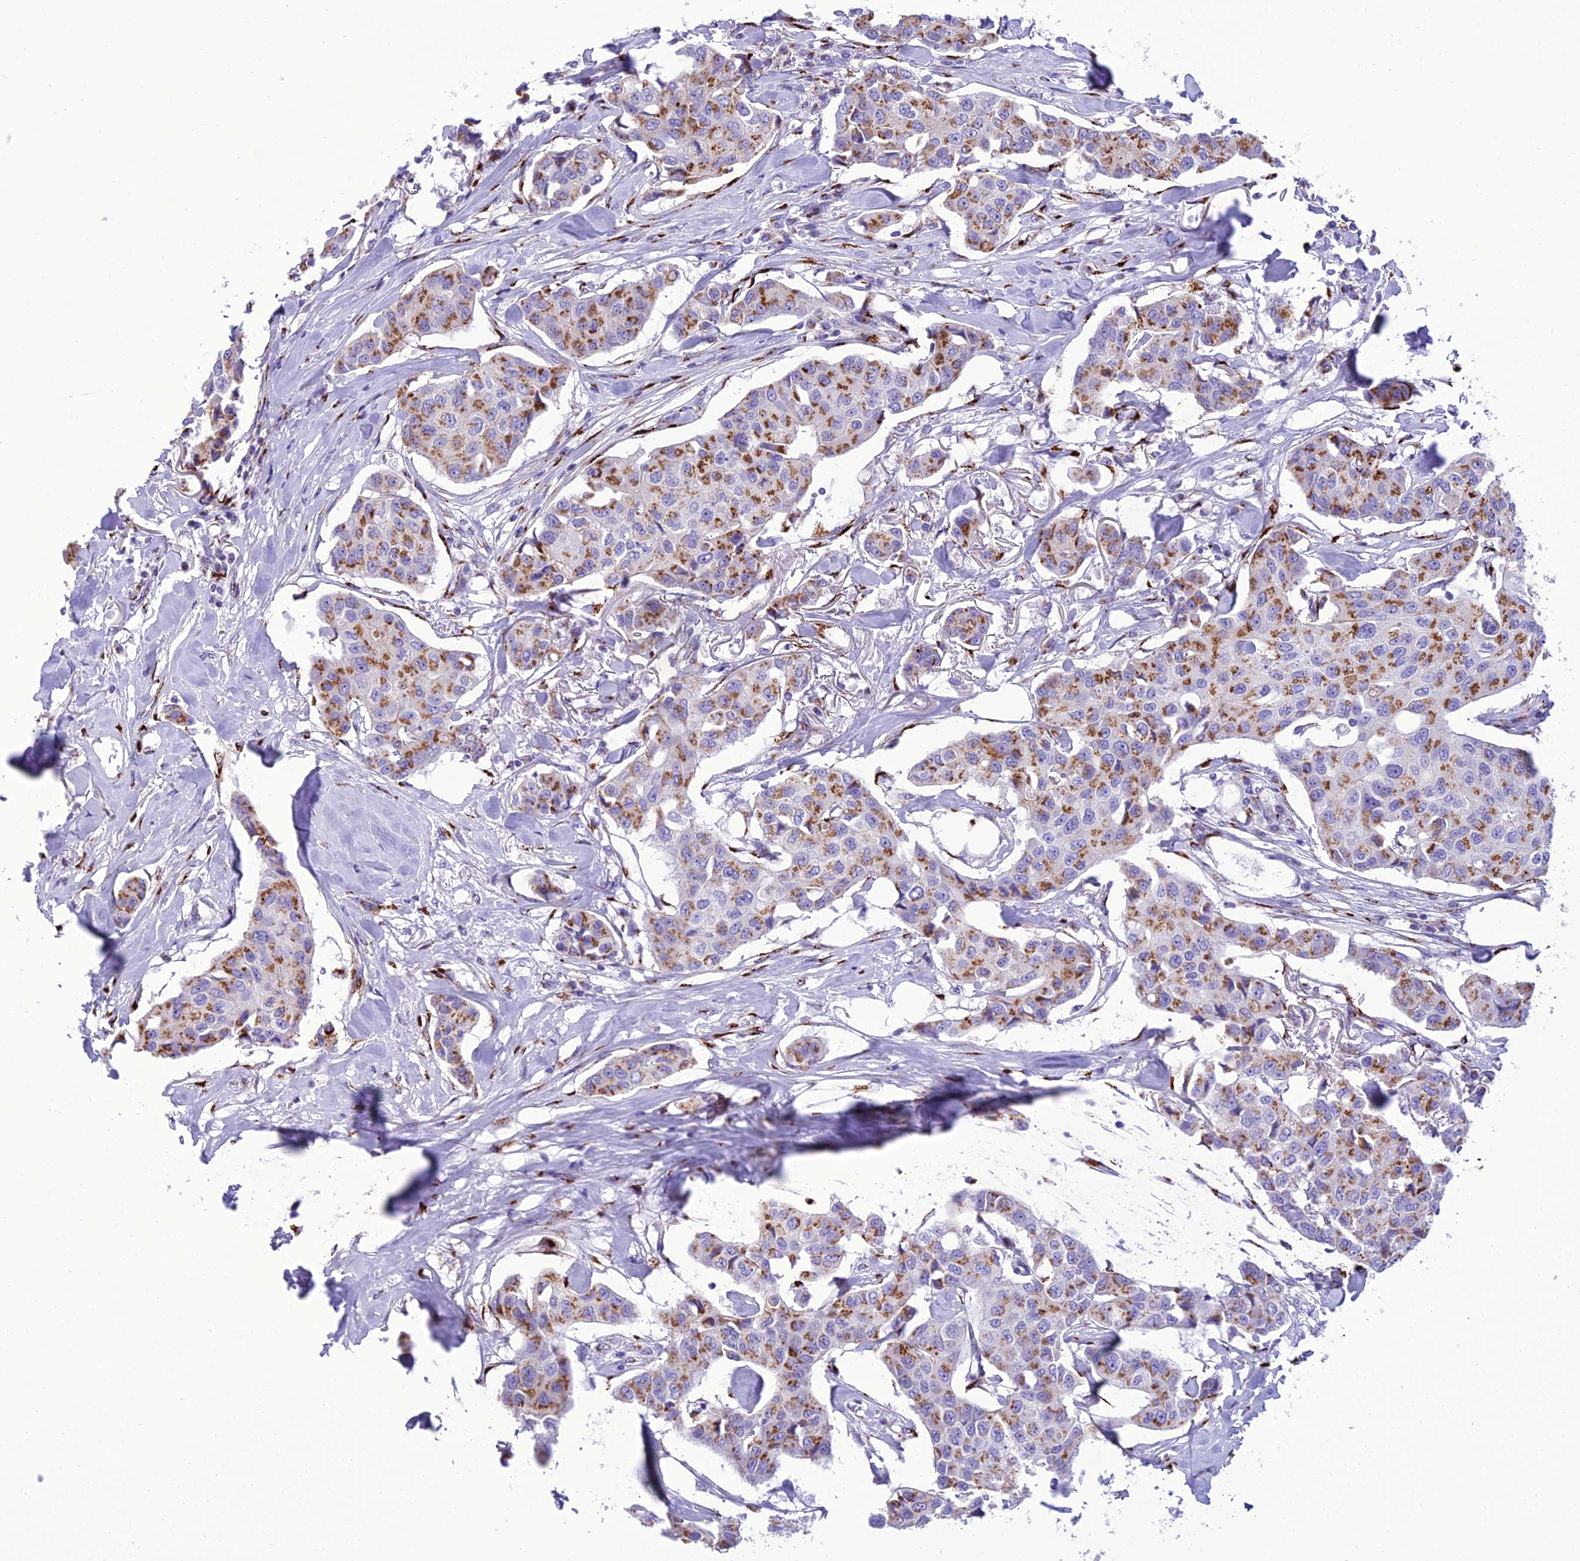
{"staining": {"intensity": "moderate", "quantity": ">75%", "location": "cytoplasmic/membranous"}, "tissue": "breast cancer", "cell_type": "Tumor cells", "image_type": "cancer", "snomed": [{"axis": "morphology", "description": "Duct carcinoma"}, {"axis": "topography", "description": "Breast"}], "caption": "The immunohistochemical stain highlights moderate cytoplasmic/membranous staining in tumor cells of breast cancer tissue.", "gene": "GOLM2", "patient": {"sex": "female", "age": 80}}